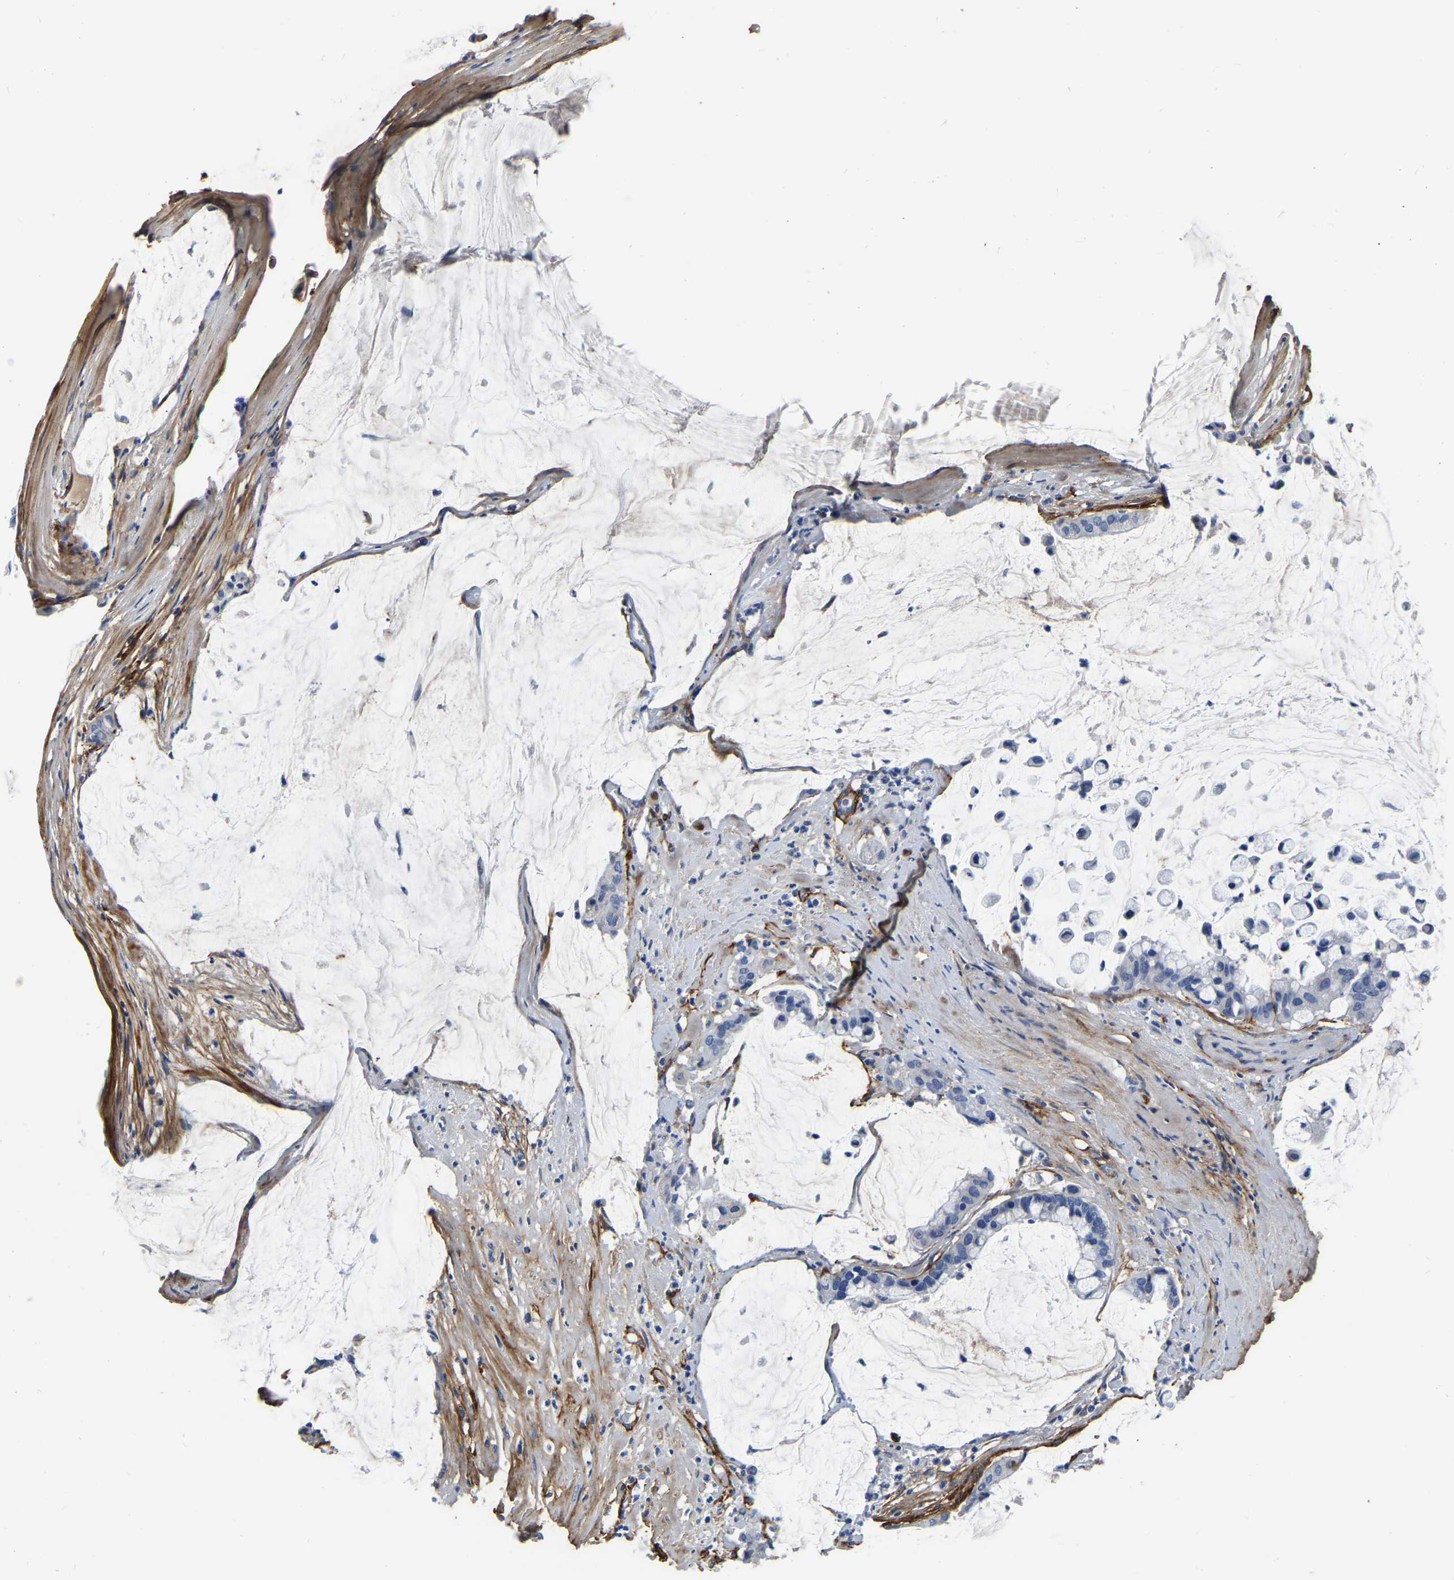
{"staining": {"intensity": "negative", "quantity": "none", "location": "none"}, "tissue": "pancreatic cancer", "cell_type": "Tumor cells", "image_type": "cancer", "snomed": [{"axis": "morphology", "description": "Adenocarcinoma, NOS"}, {"axis": "topography", "description": "Pancreas"}], "caption": "A high-resolution photomicrograph shows IHC staining of pancreatic cancer, which shows no significant expression in tumor cells.", "gene": "COL6A1", "patient": {"sex": "male", "age": 41}}